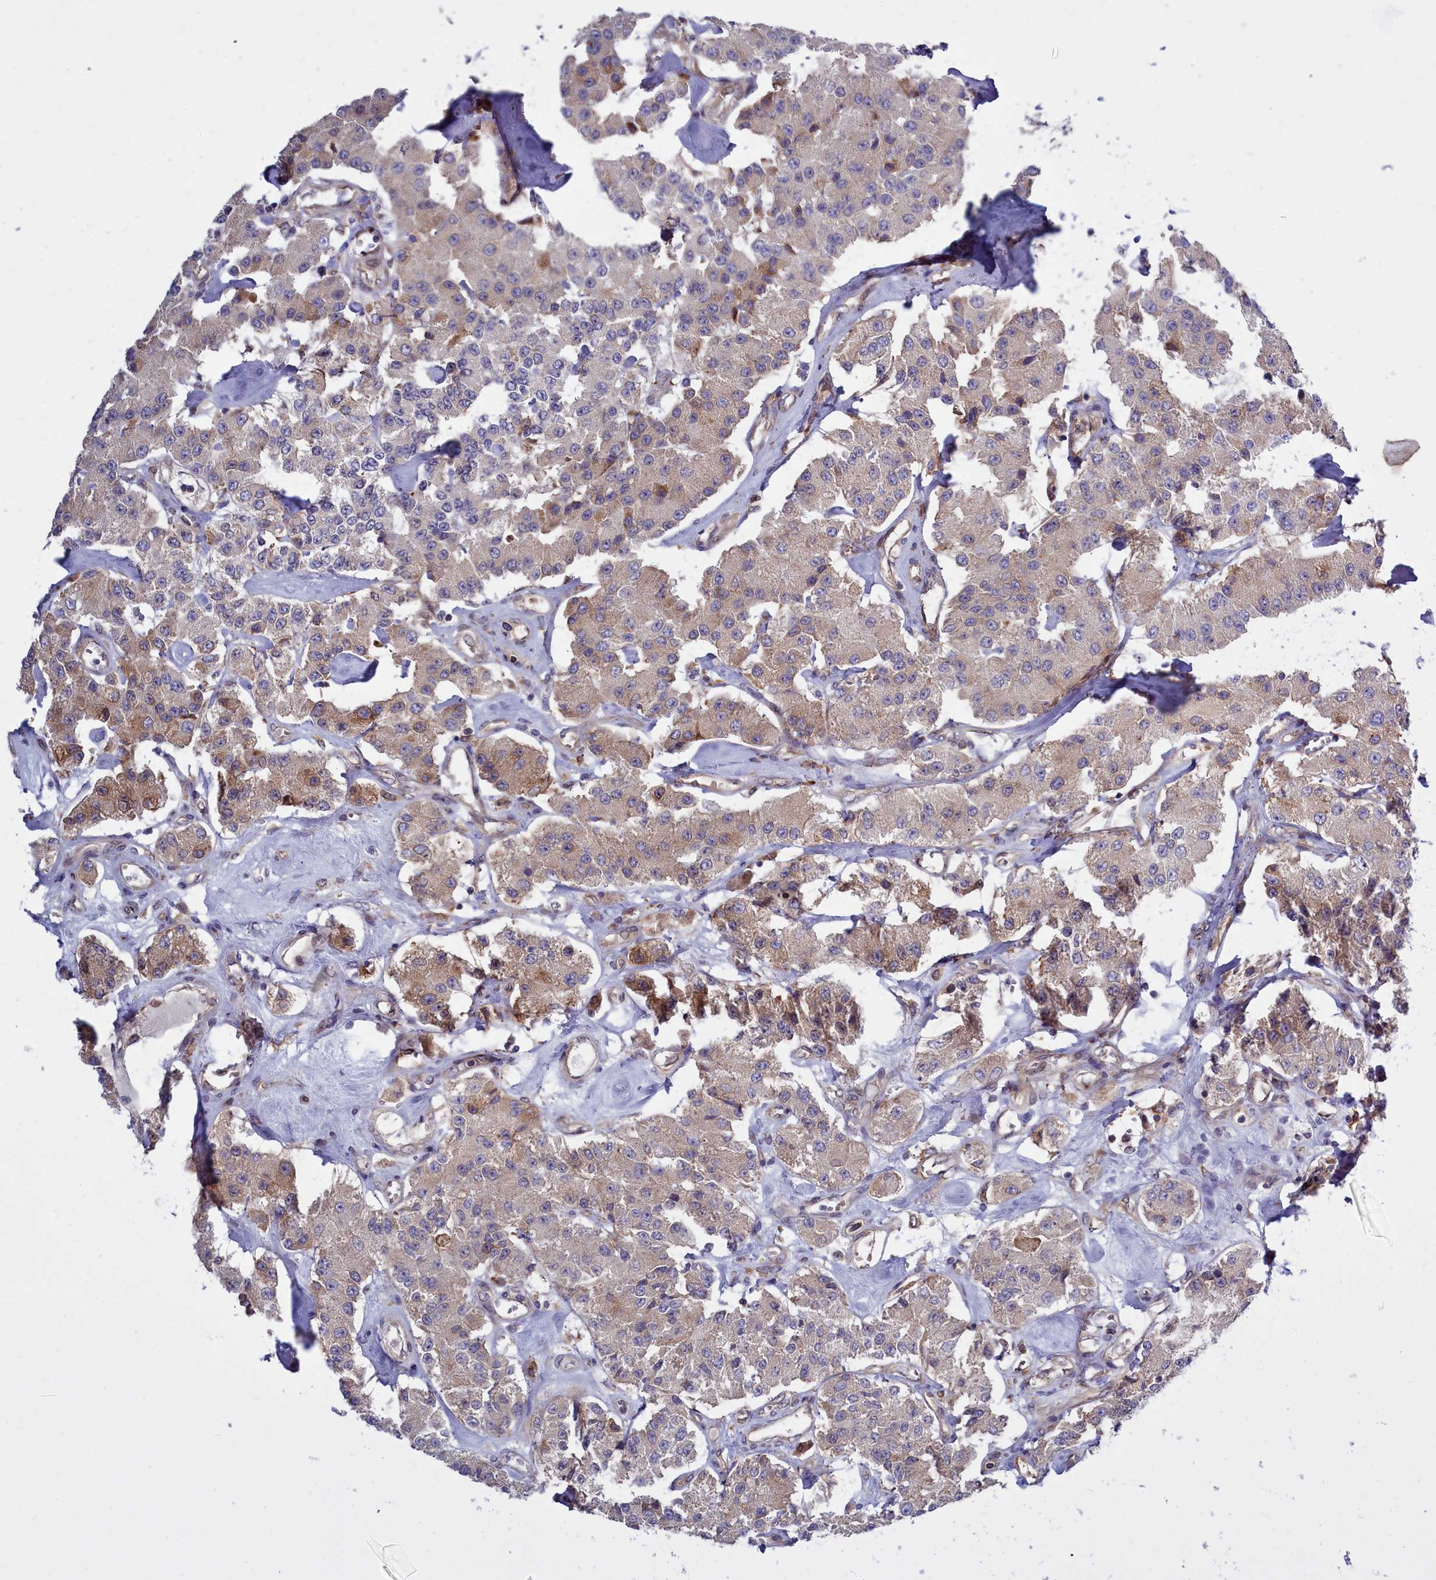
{"staining": {"intensity": "weak", "quantity": "<25%", "location": "cytoplasmic/membranous"}, "tissue": "carcinoid", "cell_type": "Tumor cells", "image_type": "cancer", "snomed": [{"axis": "morphology", "description": "Carcinoid, malignant, NOS"}, {"axis": "topography", "description": "Pancreas"}], "caption": "Immunohistochemistry (IHC) photomicrograph of human carcinoid stained for a protein (brown), which exhibits no positivity in tumor cells.", "gene": "RAPGEF4", "patient": {"sex": "male", "age": 41}}